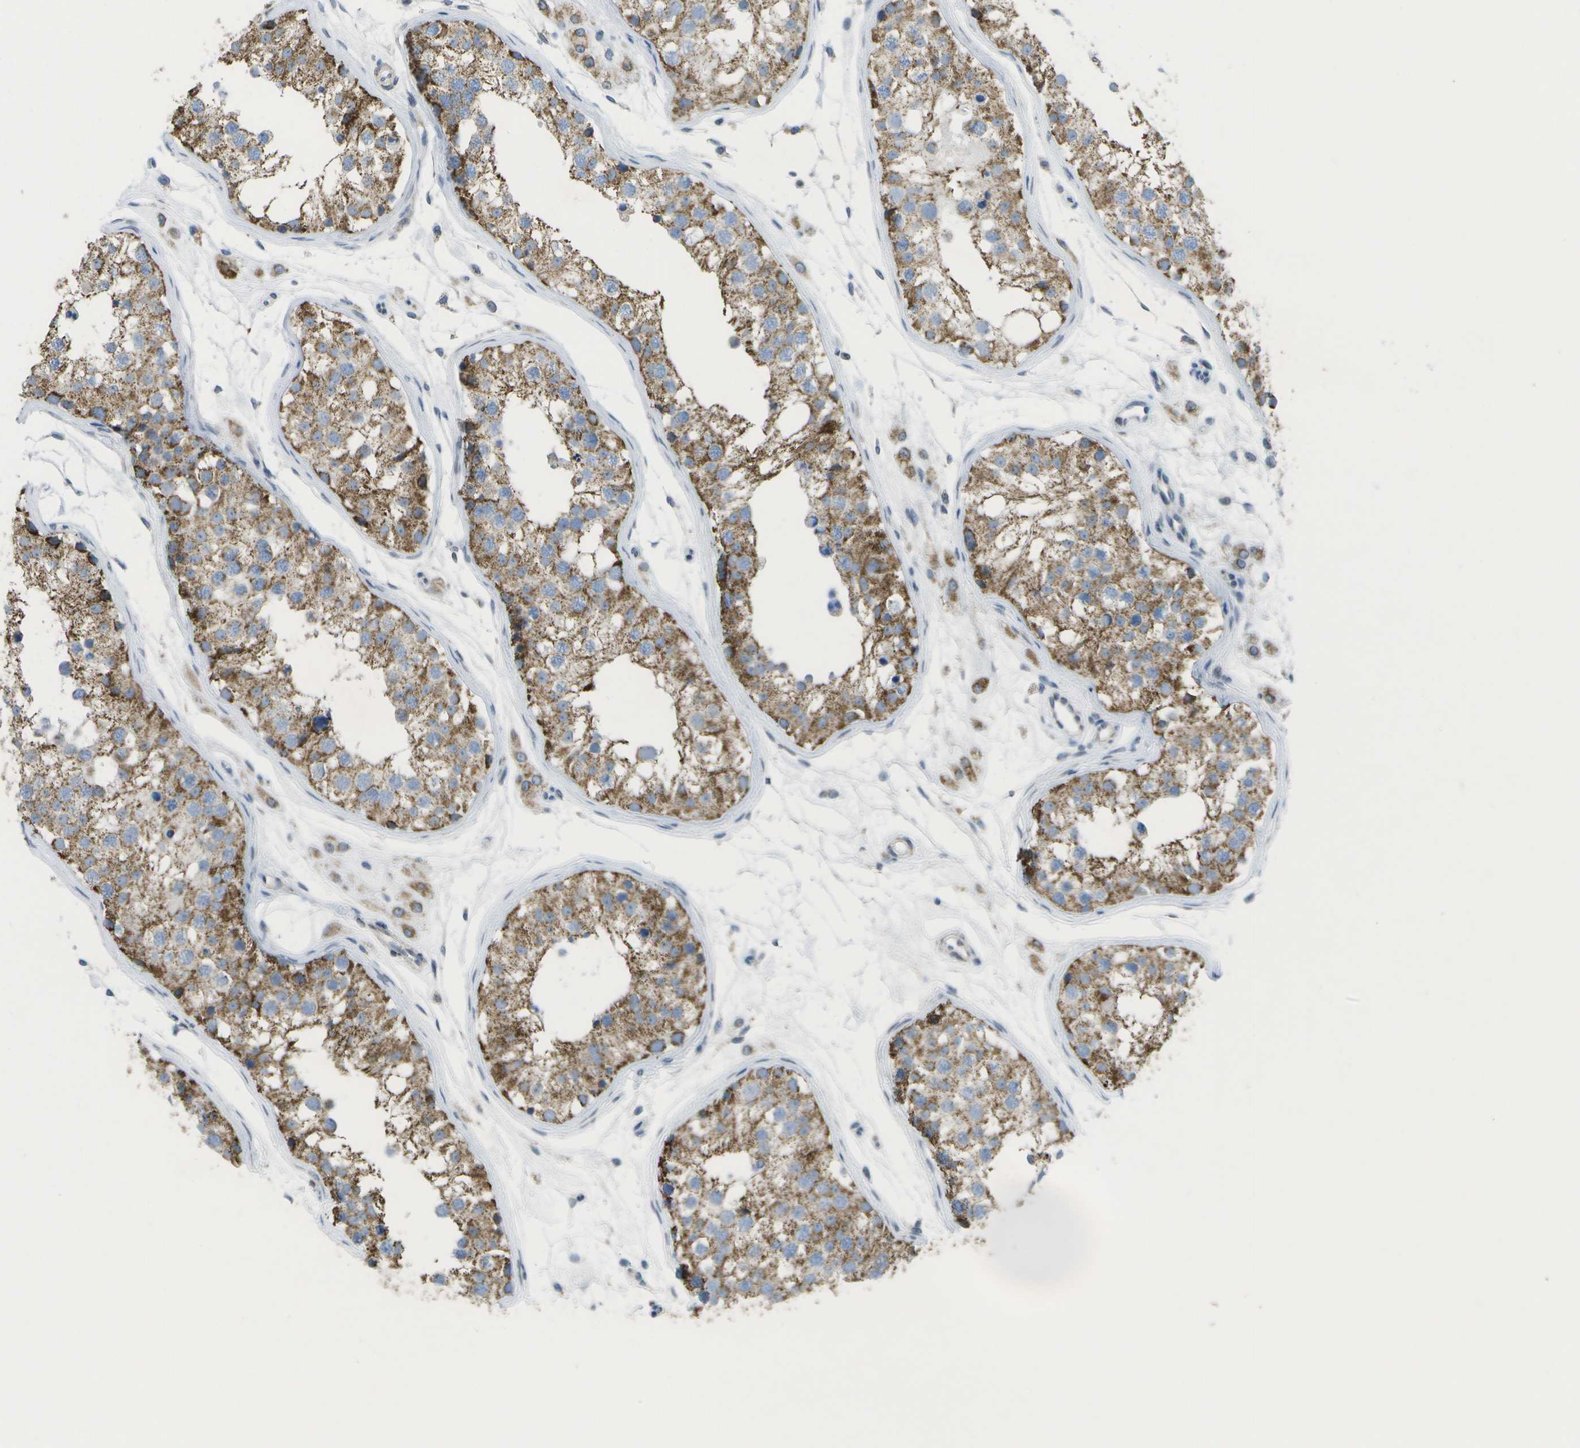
{"staining": {"intensity": "moderate", "quantity": ">75%", "location": "cytoplasmic/membranous"}, "tissue": "testis", "cell_type": "Cells in seminiferous ducts", "image_type": "normal", "snomed": [{"axis": "morphology", "description": "Normal tissue, NOS"}, {"axis": "morphology", "description": "Adenocarcinoma, metastatic, NOS"}, {"axis": "topography", "description": "Testis"}], "caption": "IHC image of unremarkable testis: testis stained using immunohistochemistry exhibits medium levels of moderate protein expression localized specifically in the cytoplasmic/membranous of cells in seminiferous ducts, appearing as a cytoplasmic/membranous brown color.", "gene": "TMEM223", "patient": {"sex": "male", "age": 26}}